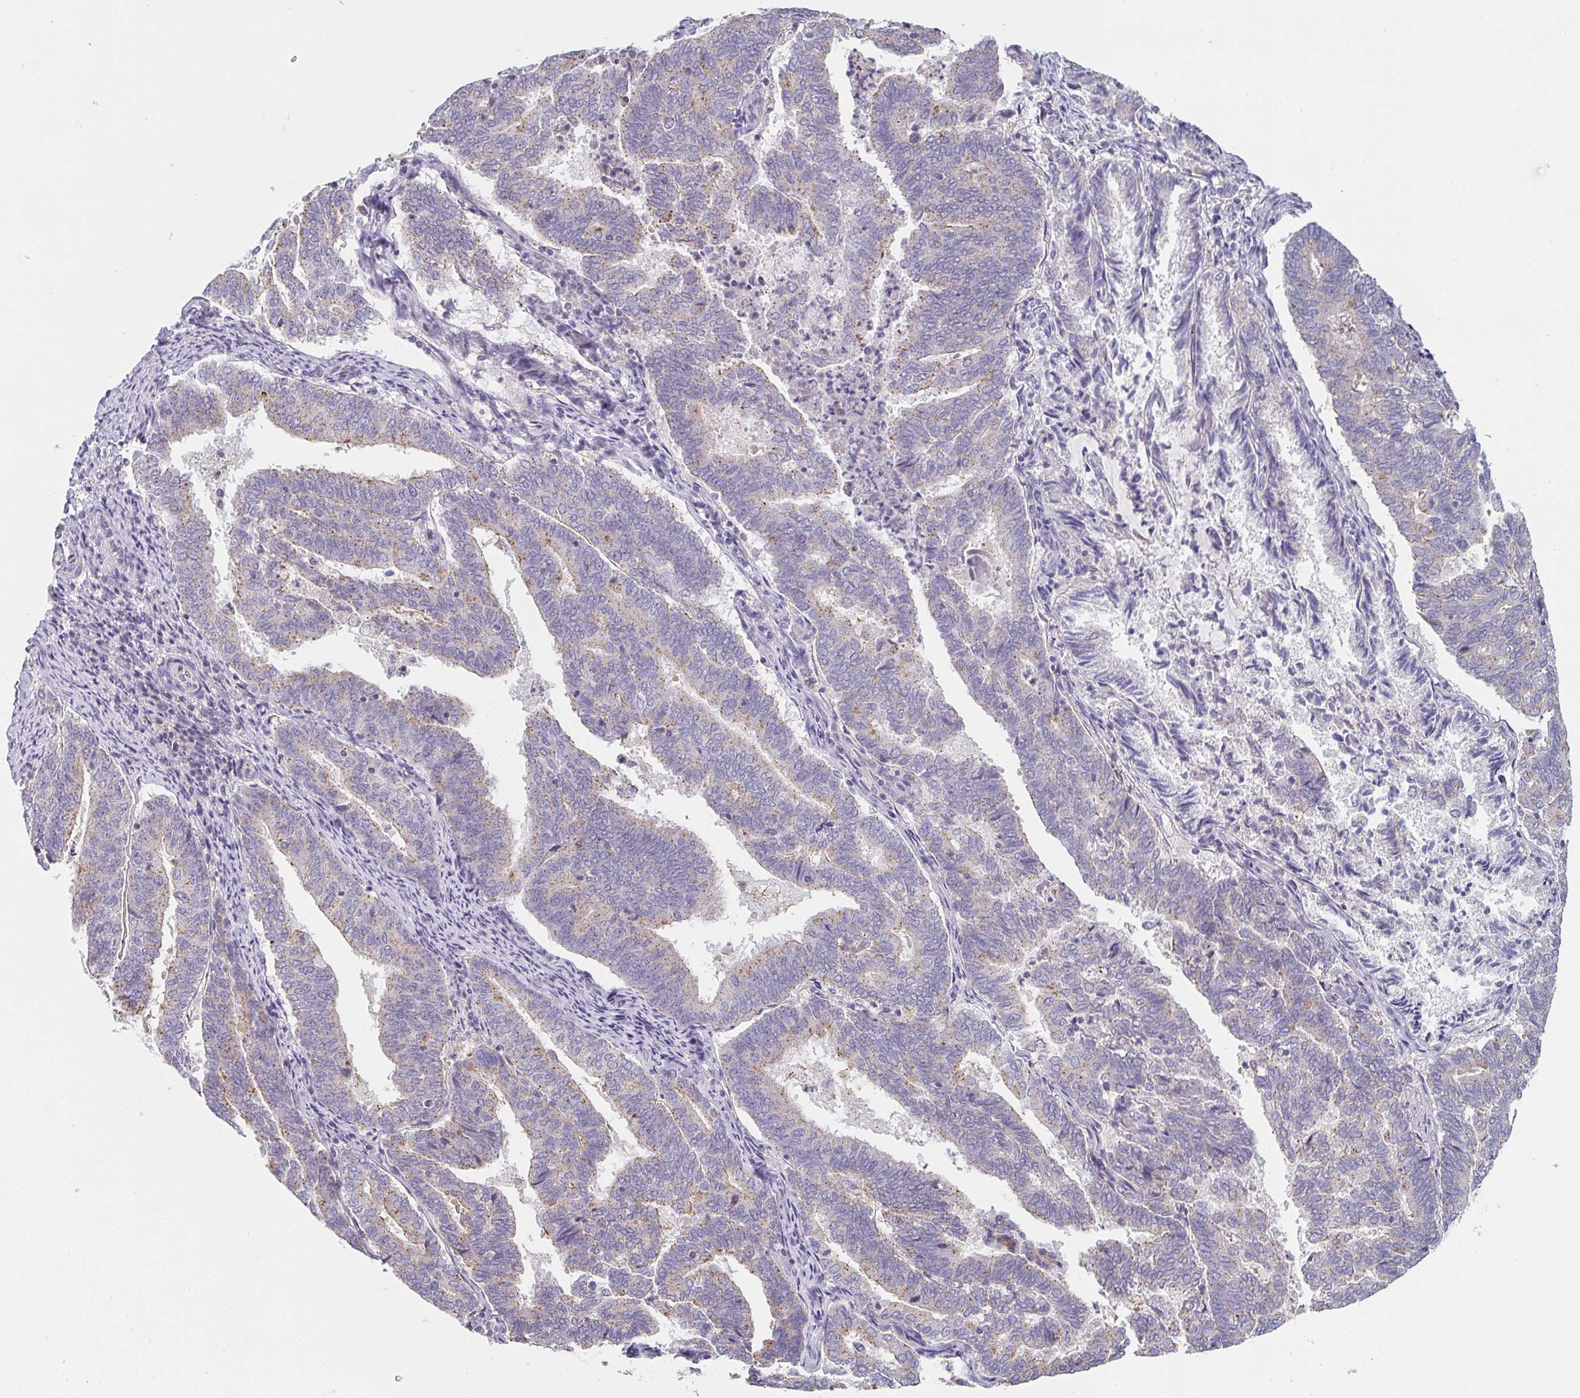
{"staining": {"intensity": "weak", "quantity": "25%-75%", "location": "cytoplasmic/membranous"}, "tissue": "endometrial cancer", "cell_type": "Tumor cells", "image_type": "cancer", "snomed": [{"axis": "morphology", "description": "Adenocarcinoma, NOS"}, {"axis": "topography", "description": "Endometrium"}], "caption": "Tumor cells display low levels of weak cytoplasmic/membranous staining in approximately 25%-75% of cells in human adenocarcinoma (endometrial).", "gene": "CHMP5", "patient": {"sex": "female", "age": 80}}